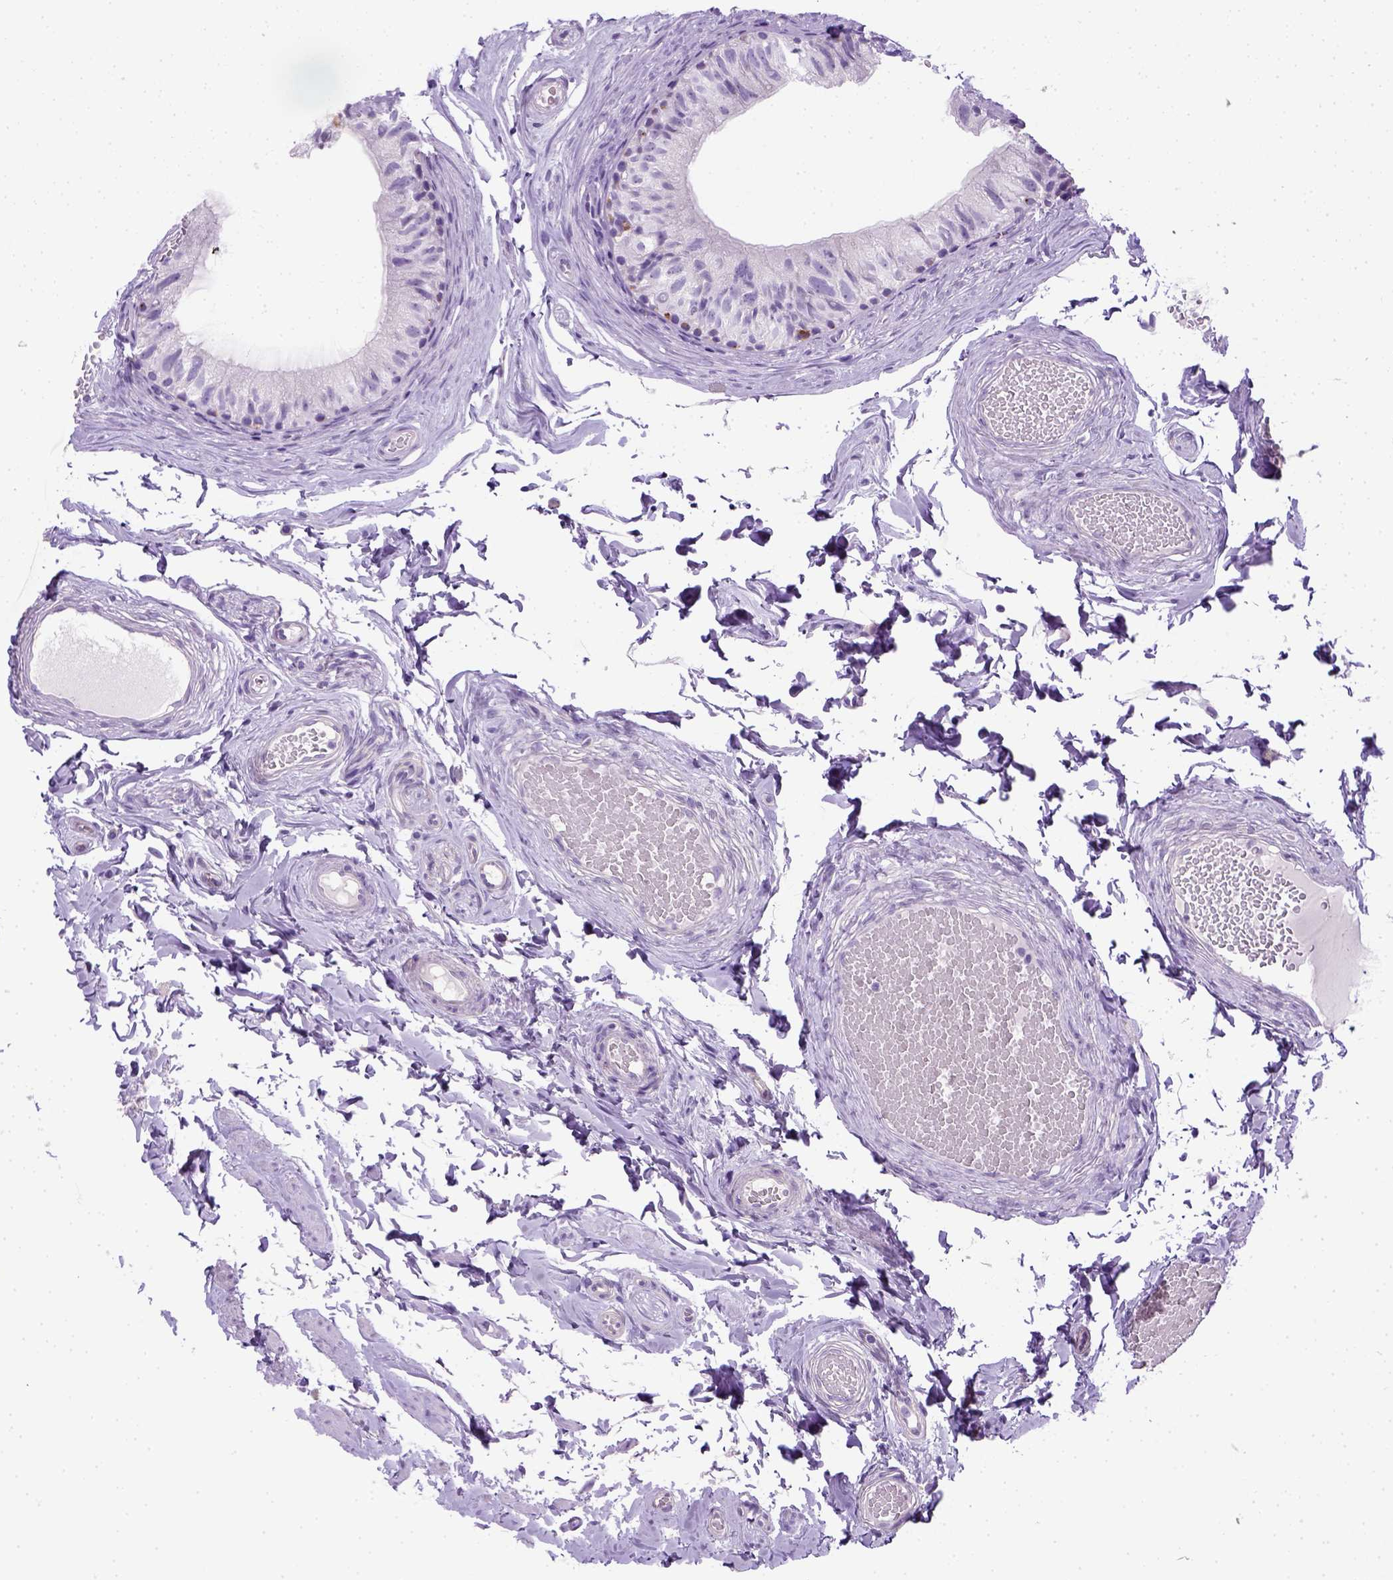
{"staining": {"intensity": "negative", "quantity": "none", "location": "none"}, "tissue": "epididymis", "cell_type": "Glandular cells", "image_type": "normal", "snomed": [{"axis": "morphology", "description": "Normal tissue, NOS"}, {"axis": "topography", "description": "Epididymis"}], "caption": "Immunohistochemical staining of unremarkable epididymis shows no significant positivity in glandular cells. (DAB IHC, high magnification).", "gene": "KRT71", "patient": {"sex": "male", "age": 45}}